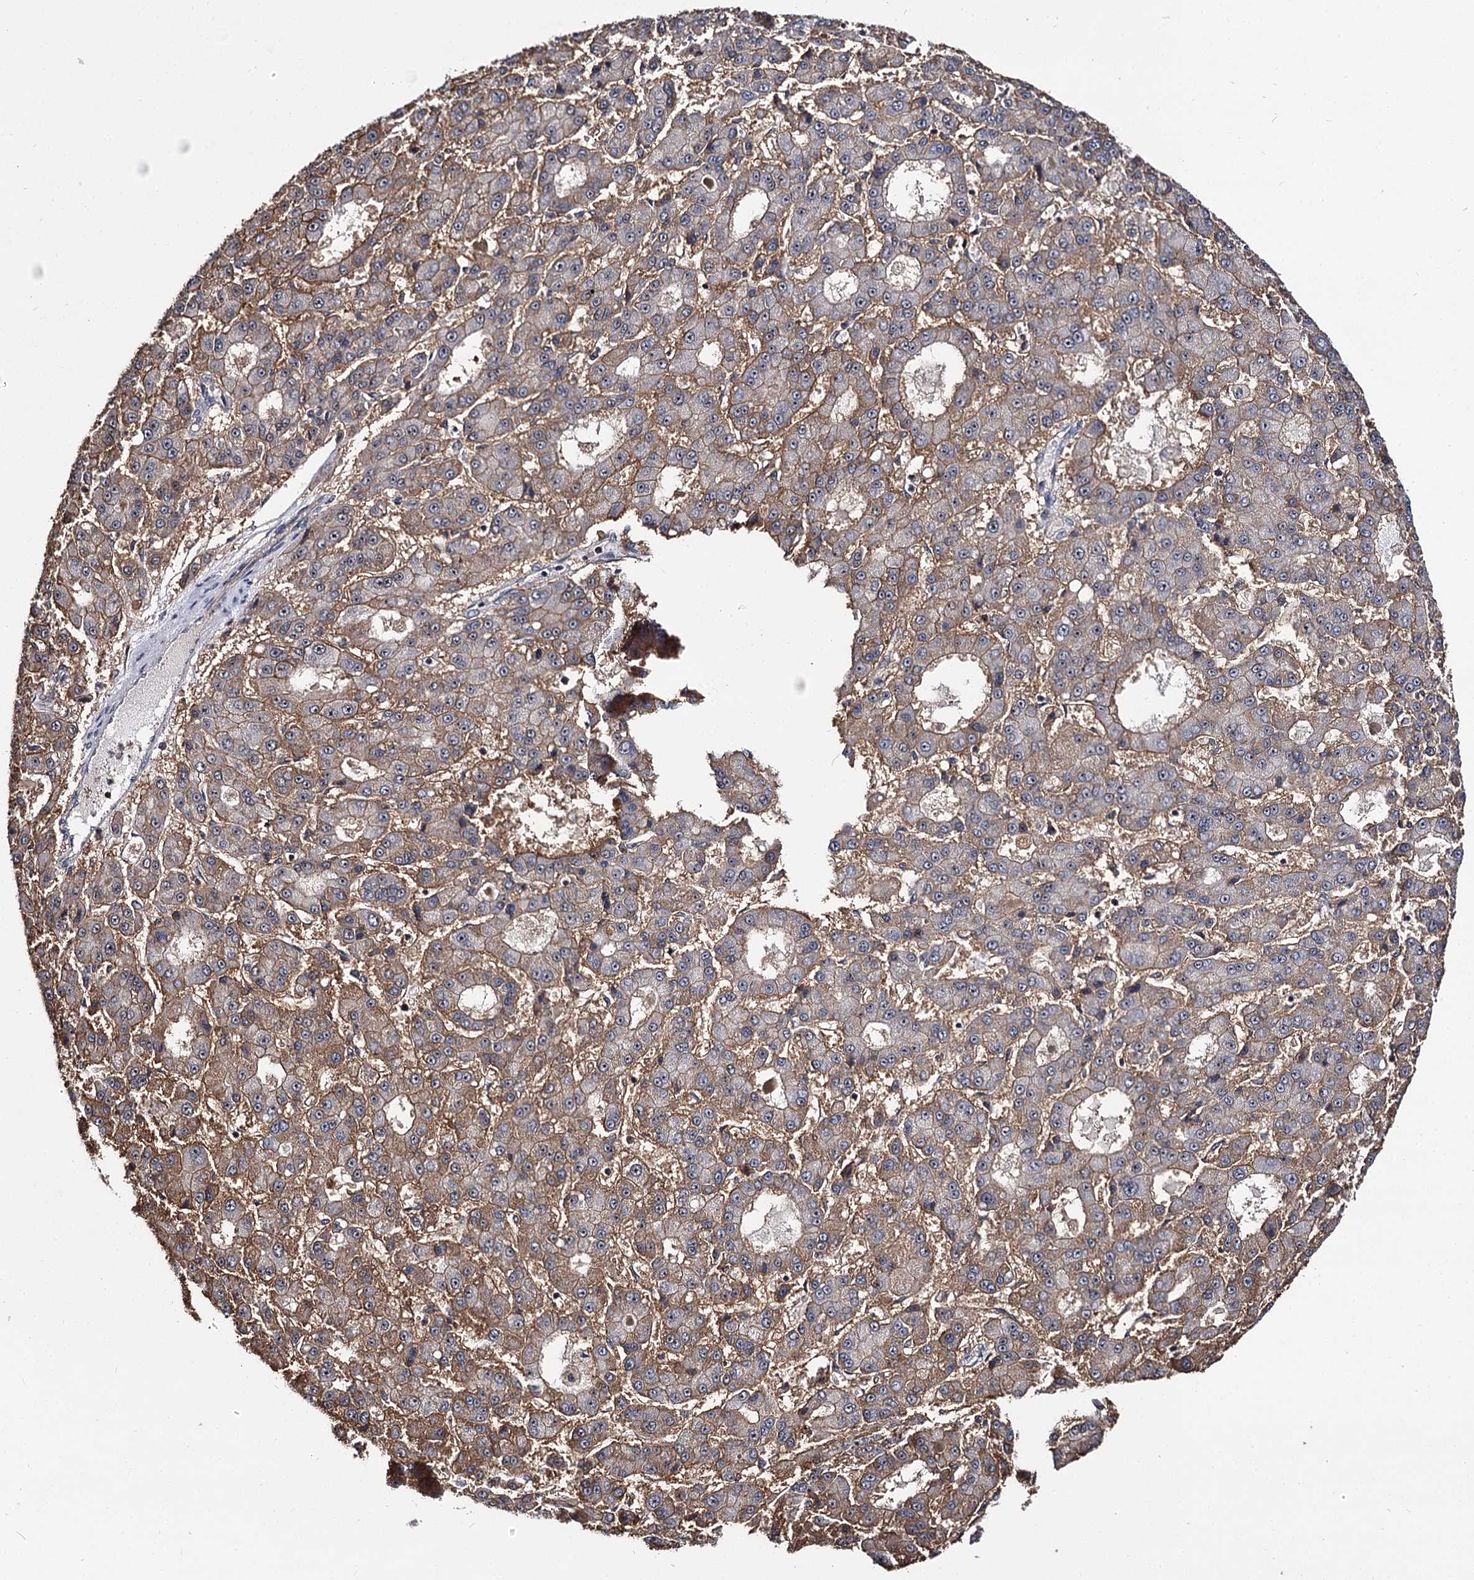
{"staining": {"intensity": "weak", "quantity": "25%-75%", "location": "cytoplasmic/membranous"}, "tissue": "liver cancer", "cell_type": "Tumor cells", "image_type": "cancer", "snomed": [{"axis": "morphology", "description": "Carcinoma, Hepatocellular, NOS"}, {"axis": "topography", "description": "Liver"}], "caption": "Protein positivity by IHC demonstrates weak cytoplasmic/membranous positivity in about 25%-75% of tumor cells in hepatocellular carcinoma (liver).", "gene": "SUPT20H", "patient": {"sex": "male", "age": 70}}